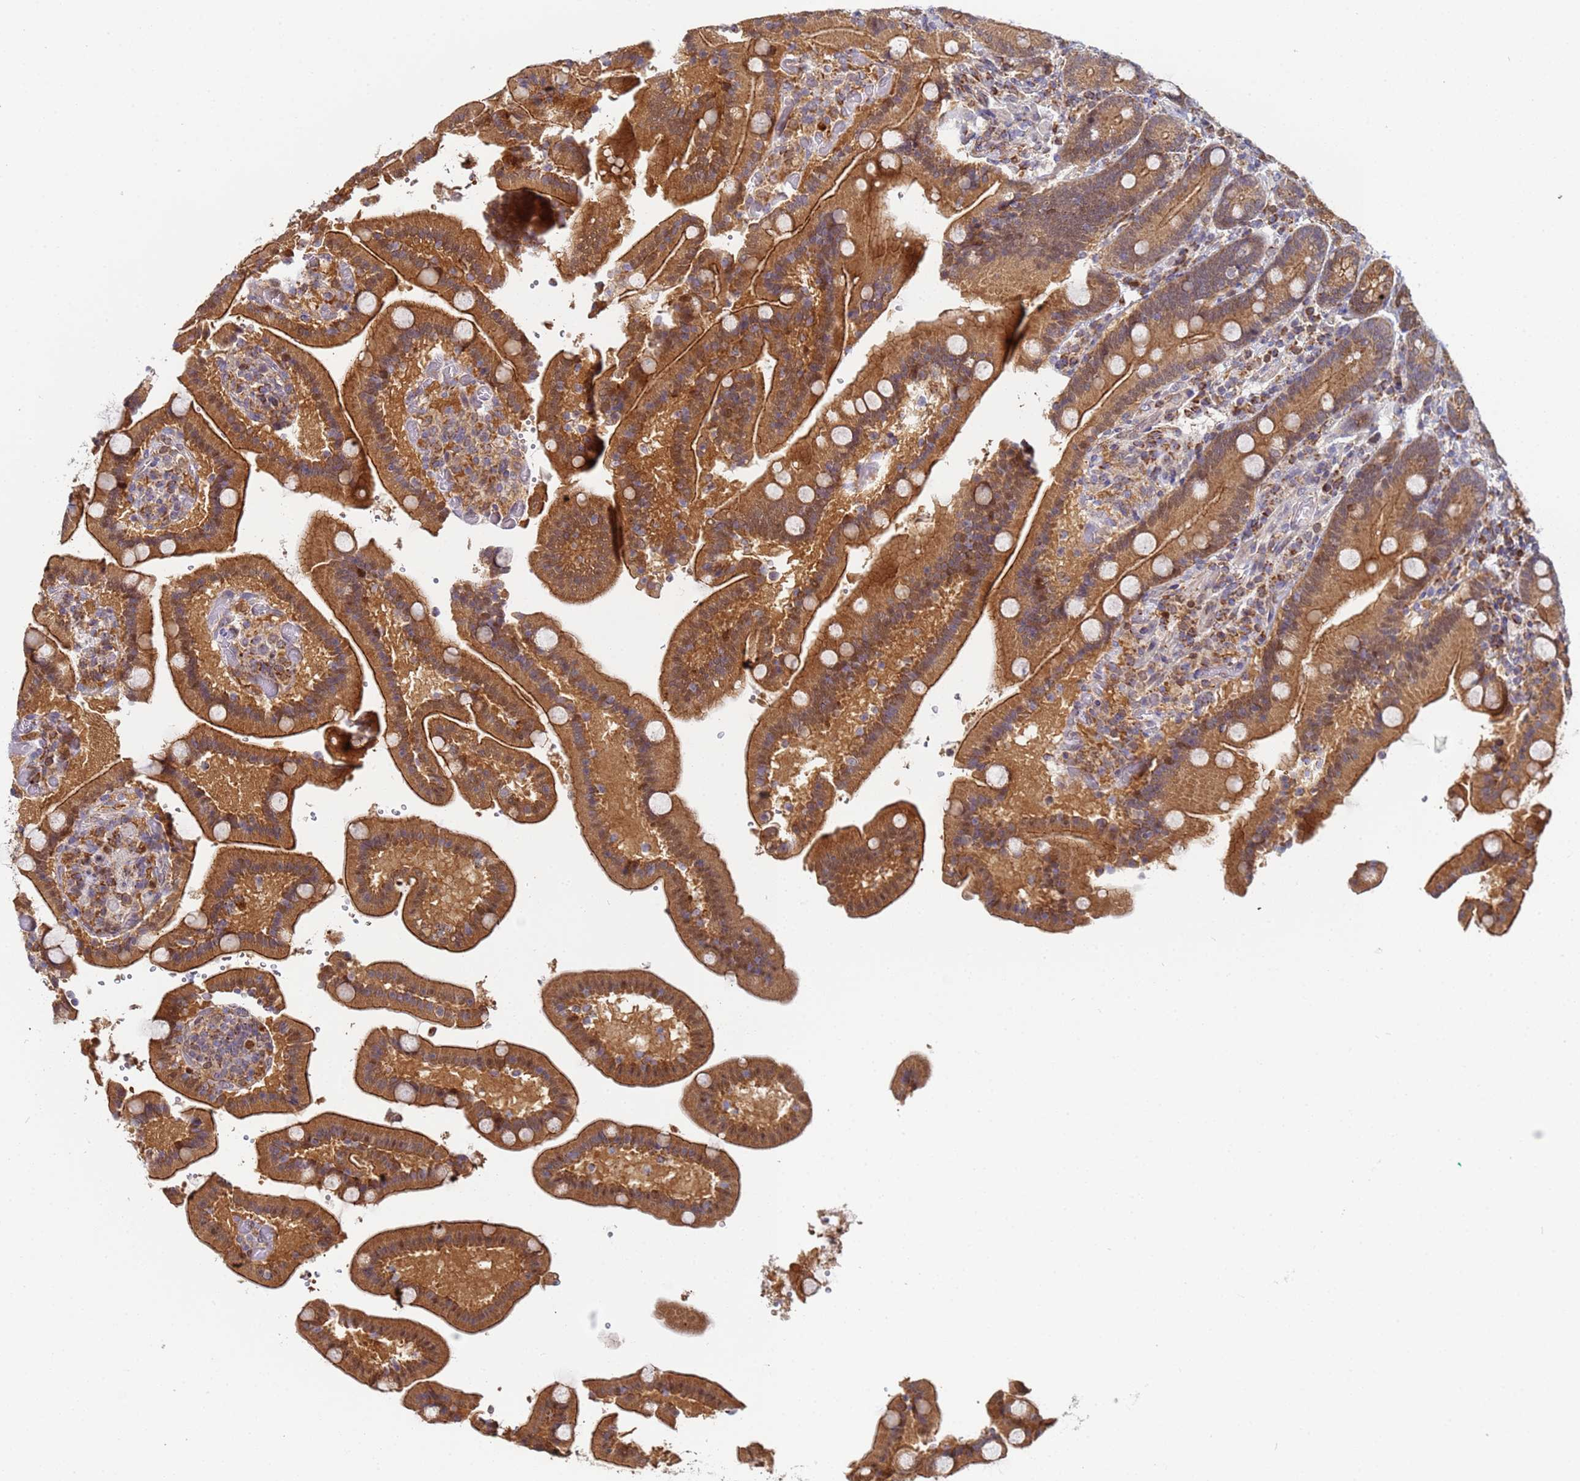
{"staining": {"intensity": "moderate", "quantity": ">75%", "location": "cytoplasmic/membranous"}, "tissue": "duodenum", "cell_type": "Glandular cells", "image_type": "normal", "snomed": [{"axis": "morphology", "description": "Normal tissue, NOS"}, {"axis": "topography", "description": "Duodenum"}], "caption": "This photomicrograph exhibits IHC staining of normal duodenum, with medium moderate cytoplasmic/membranous staining in about >75% of glandular cells.", "gene": "CCDC127", "patient": {"sex": "female", "age": 62}}